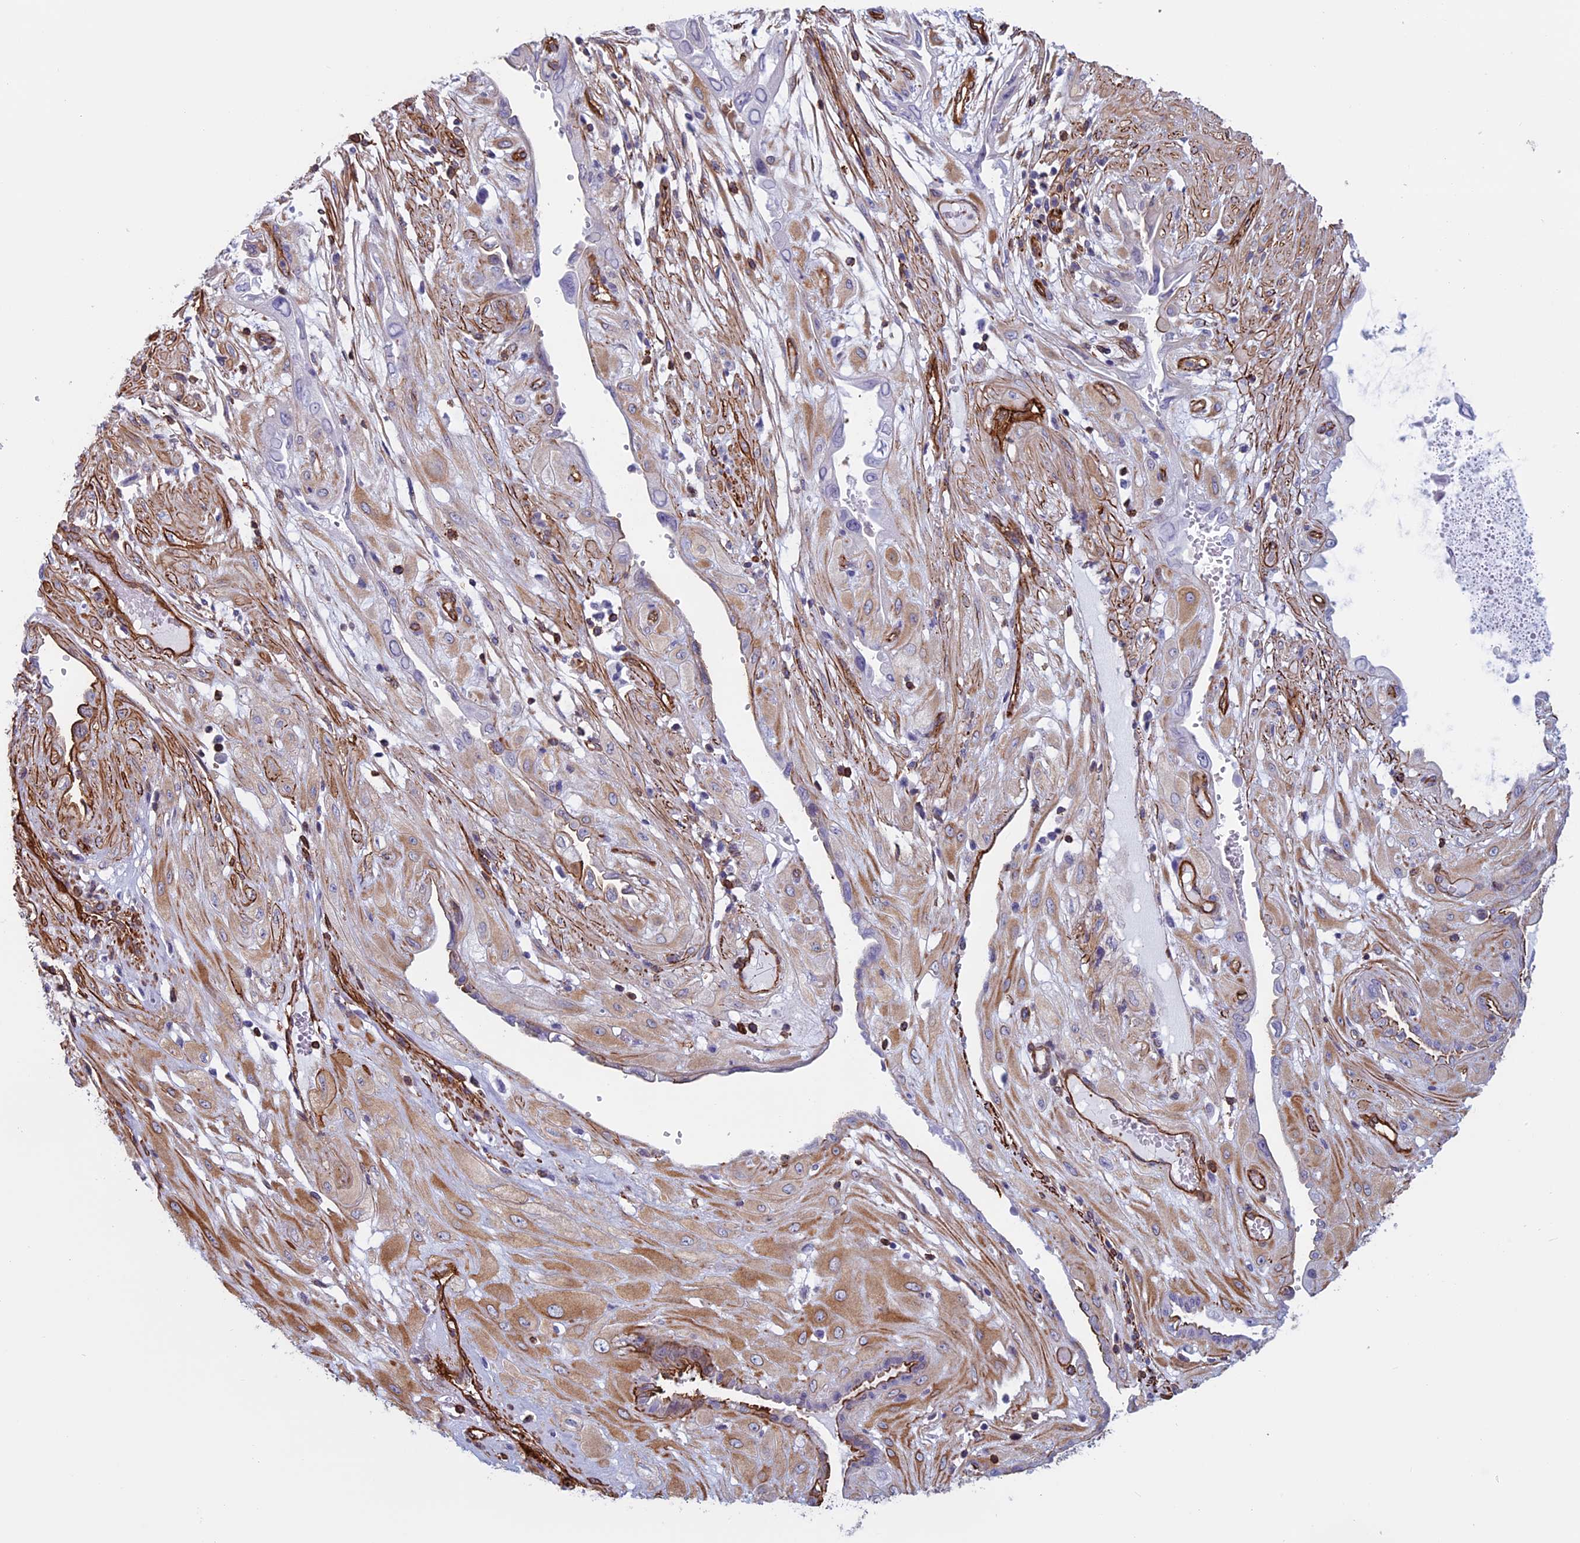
{"staining": {"intensity": "moderate", "quantity": ">75%", "location": "cytoplasmic/membranous"}, "tissue": "cervical cancer", "cell_type": "Tumor cells", "image_type": "cancer", "snomed": [{"axis": "morphology", "description": "Squamous cell carcinoma, NOS"}, {"axis": "topography", "description": "Cervix"}], "caption": "About >75% of tumor cells in squamous cell carcinoma (cervical) show moderate cytoplasmic/membranous protein staining as visualized by brown immunohistochemical staining.", "gene": "ANGPTL2", "patient": {"sex": "female", "age": 36}}